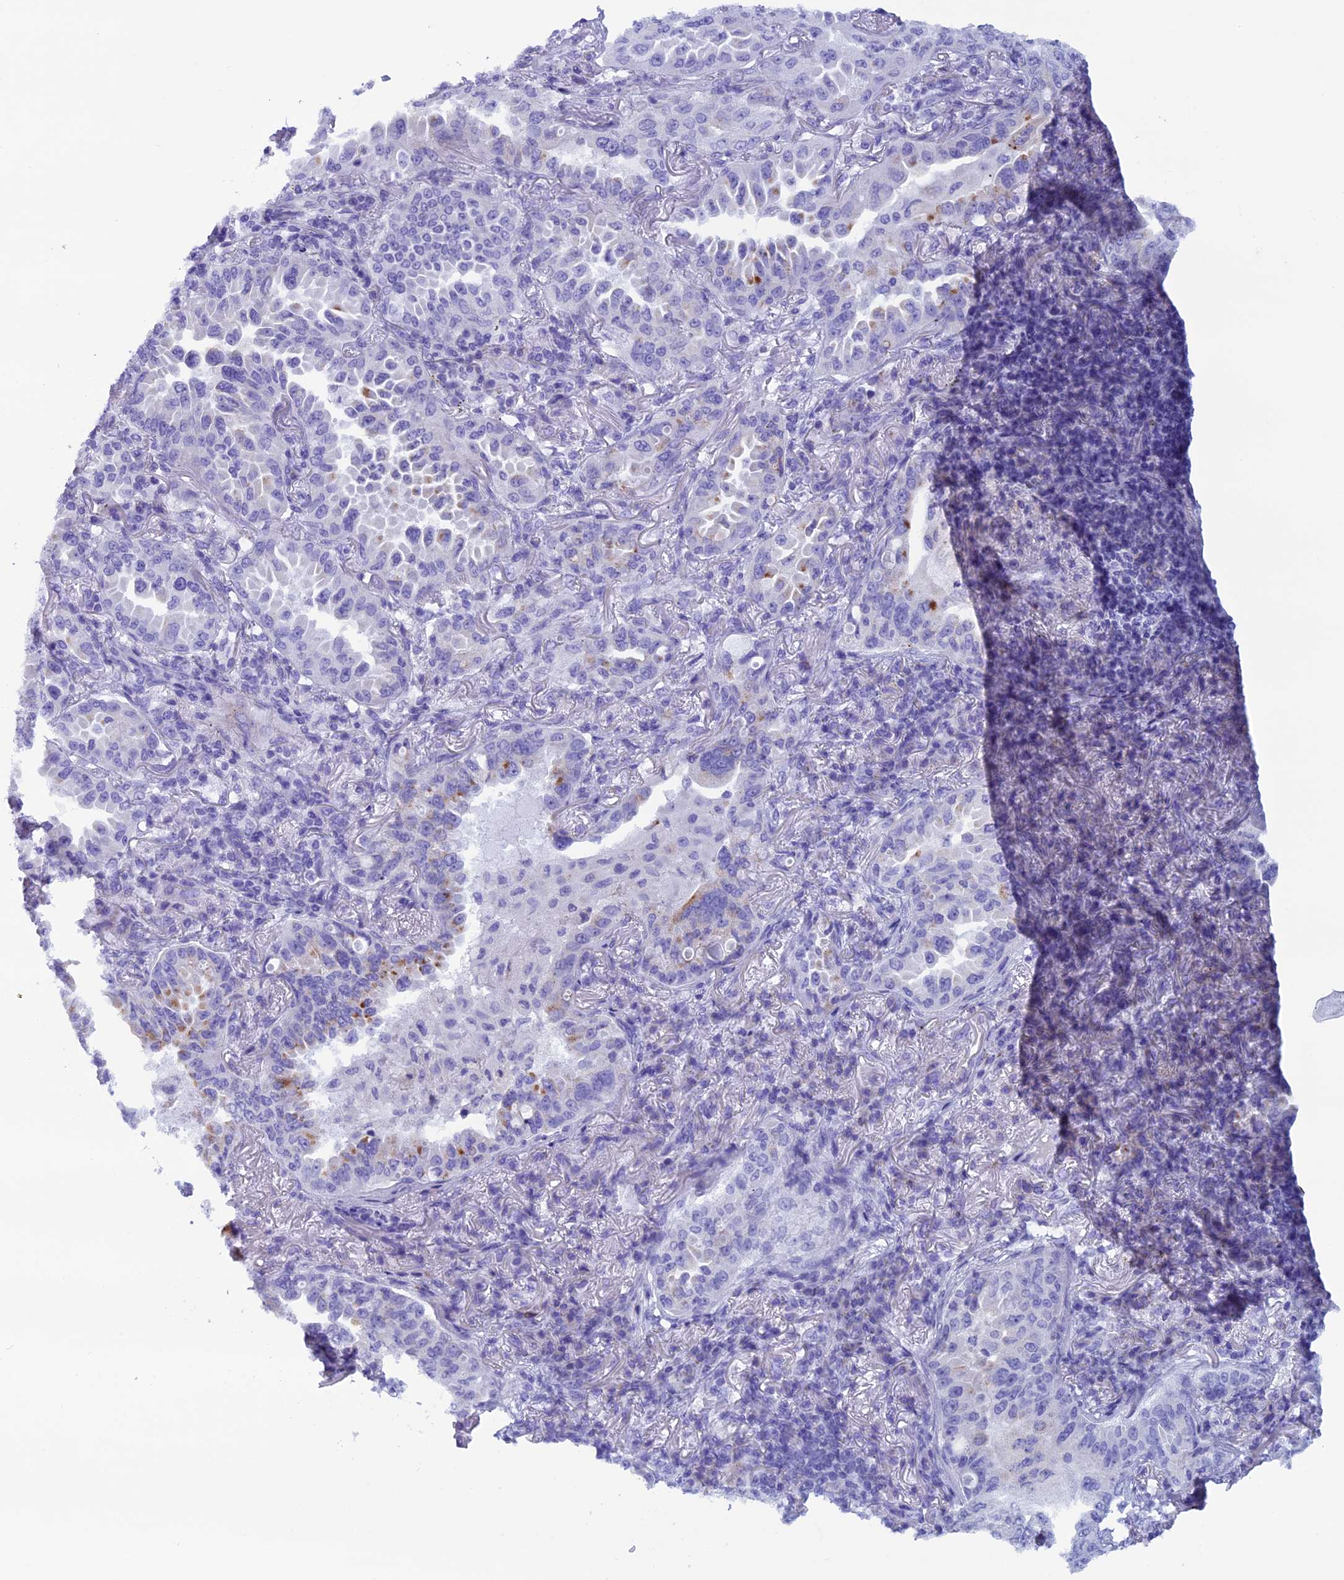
{"staining": {"intensity": "negative", "quantity": "none", "location": "none"}, "tissue": "lung cancer", "cell_type": "Tumor cells", "image_type": "cancer", "snomed": [{"axis": "morphology", "description": "Adenocarcinoma, NOS"}, {"axis": "topography", "description": "Lung"}], "caption": "An IHC photomicrograph of adenocarcinoma (lung) is shown. There is no staining in tumor cells of adenocarcinoma (lung).", "gene": "ZNF563", "patient": {"sex": "female", "age": 69}}